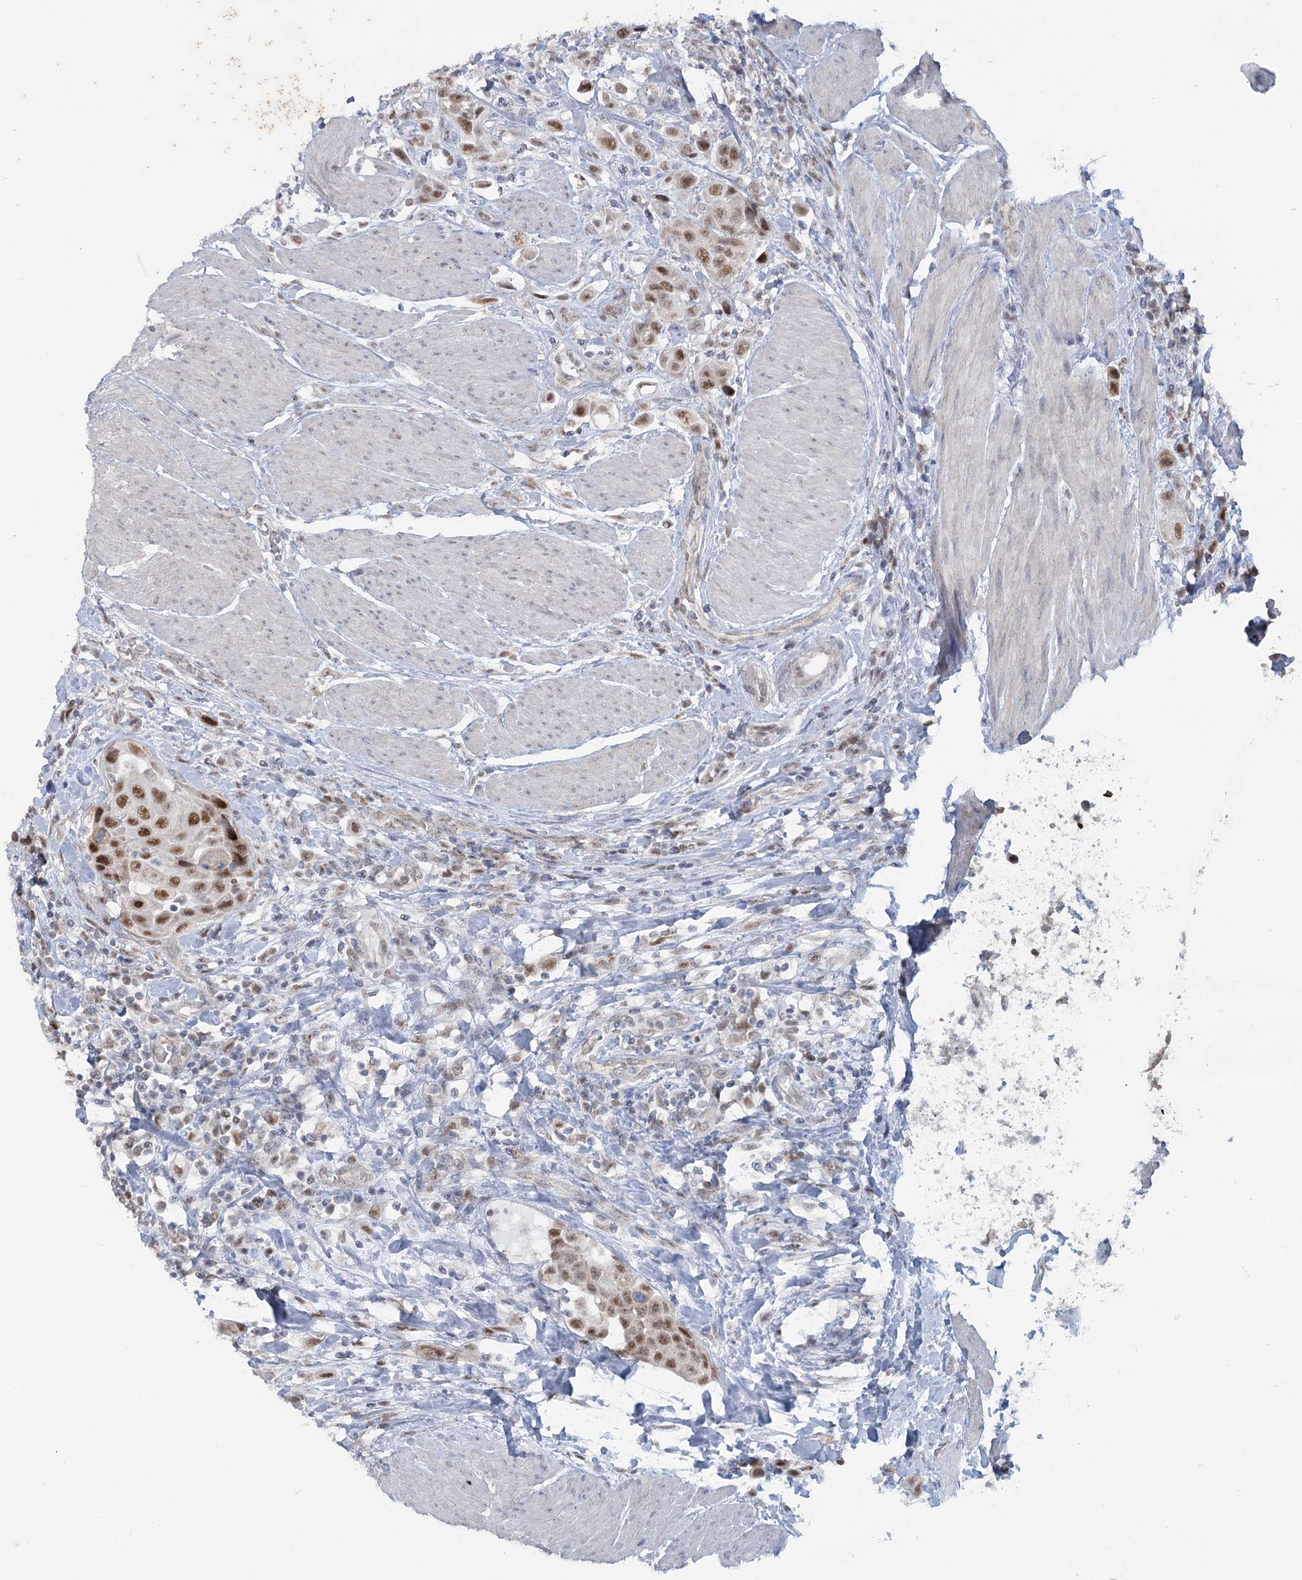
{"staining": {"intensity": "moderate", "quantity": ">75%", "location": "nuclear"}, "tissue": "urothelial cancer", "cell_type": "Tumor cells", "image_type": "cancer", "snomed": [{"axis": "morphology", "description": "Urothelial carcinoma, High grade"}, {"axis": "topography", "description": "Urinary bladder"}], "caption": "Immunohistochemistry of human urothelial cancer displays medium levels of moderate nuclear expression in approximately >75% of tumor cells.", "gene": "MTG1", "patient": {"sex": "male", "age": 50}}